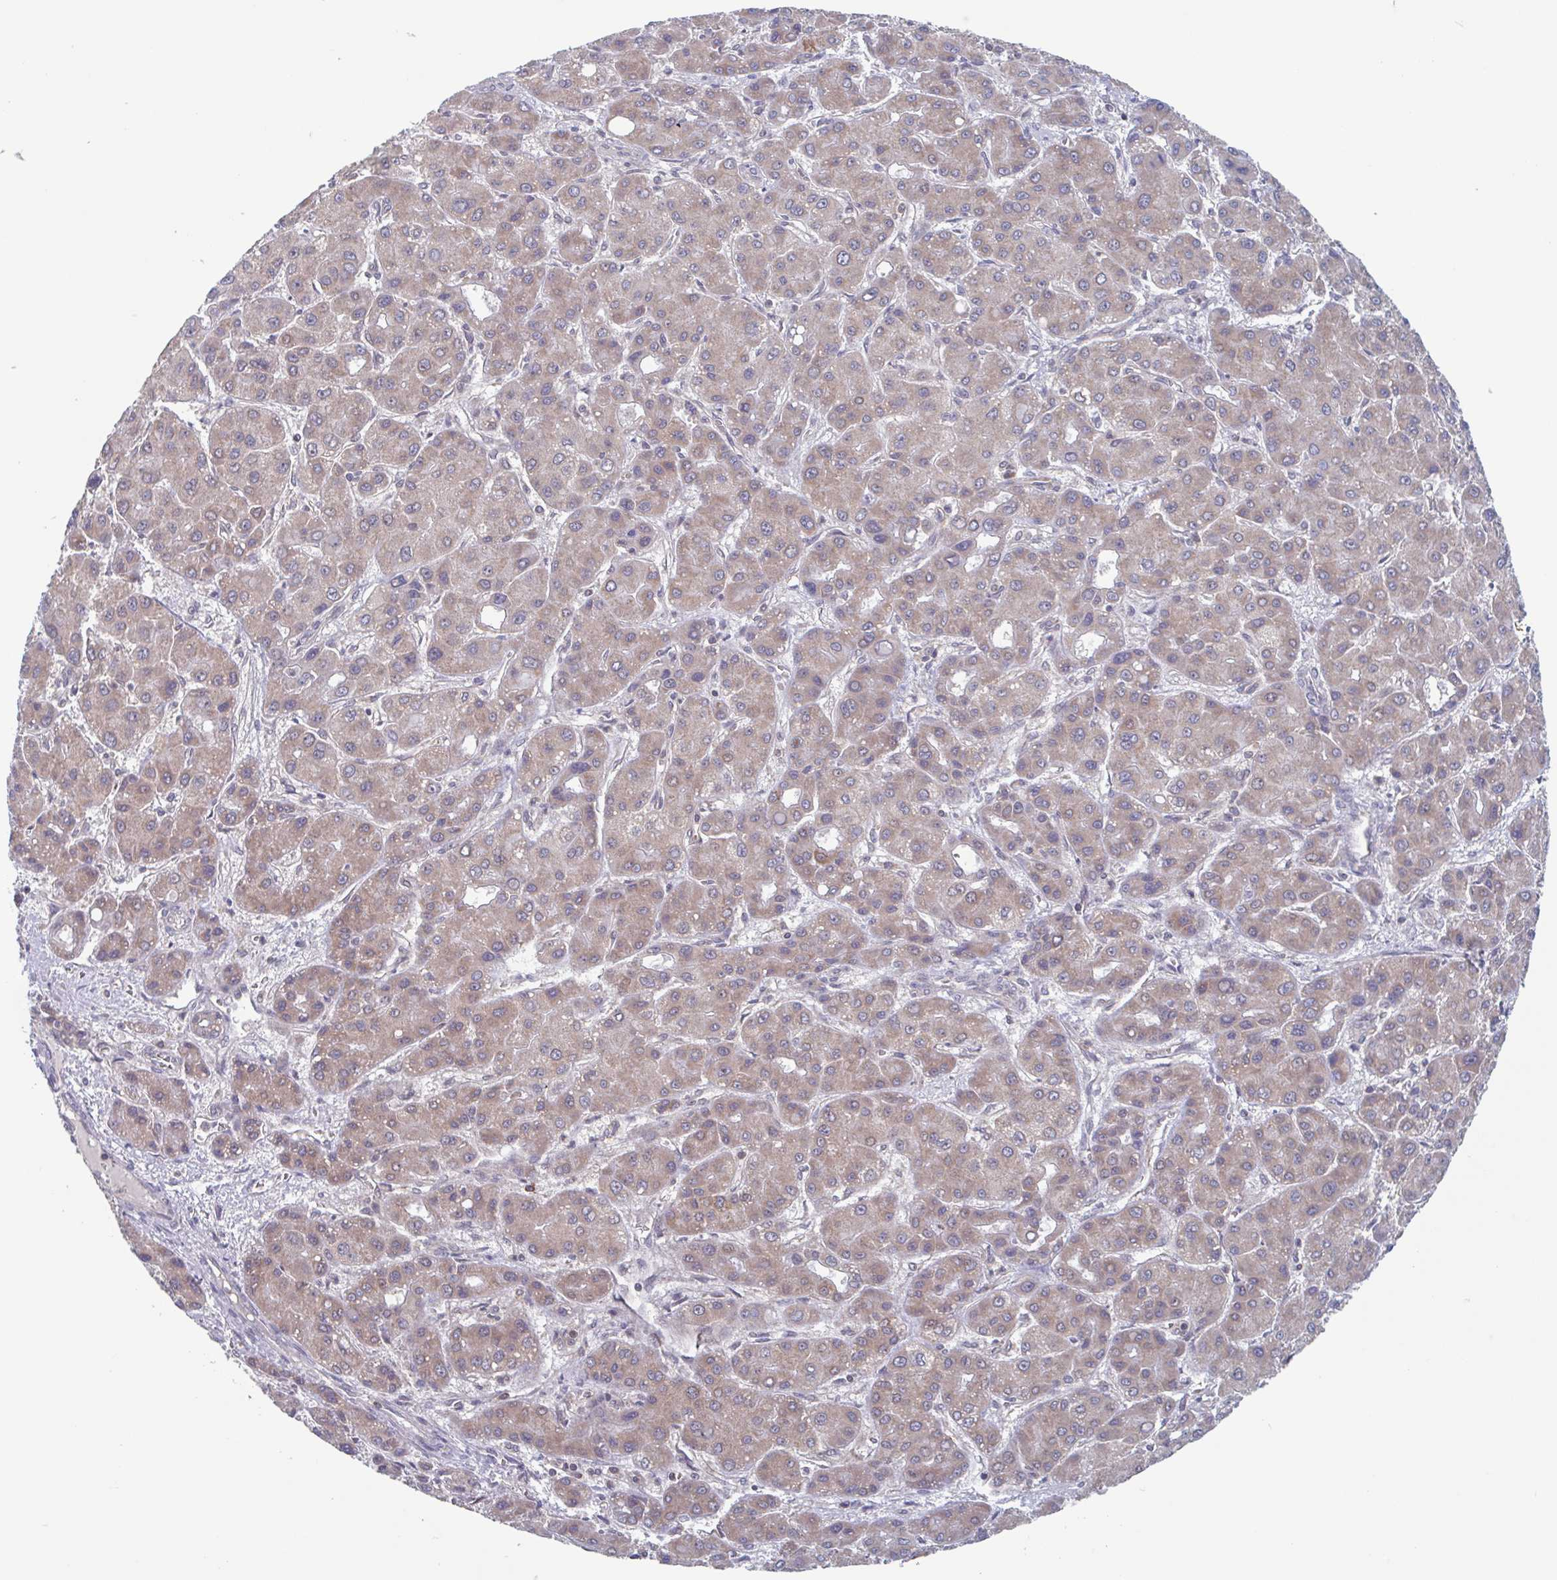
{"staining": {"intensity": "moderate", "quantity": ">75%", "location": "cytoplasmic/membranous"}, "tissue": "liver cancer", "cell_type": "Tumor cells", "image_type": "cancer", "snomed": [{"axis": "morphology", "description": "Carcinoma, Hepatocellular, NOS"}, {"axis": "topography", "description": "Liver"}], "caption": "Protein positivity by IHC reveals moderate cytoplasmic/membranous expression in about >75% of tumor cells in liver cancer (hepatocellular carcinoma).", "gene": "SURF1", "patient": {"sex": "male", "age": 55}}